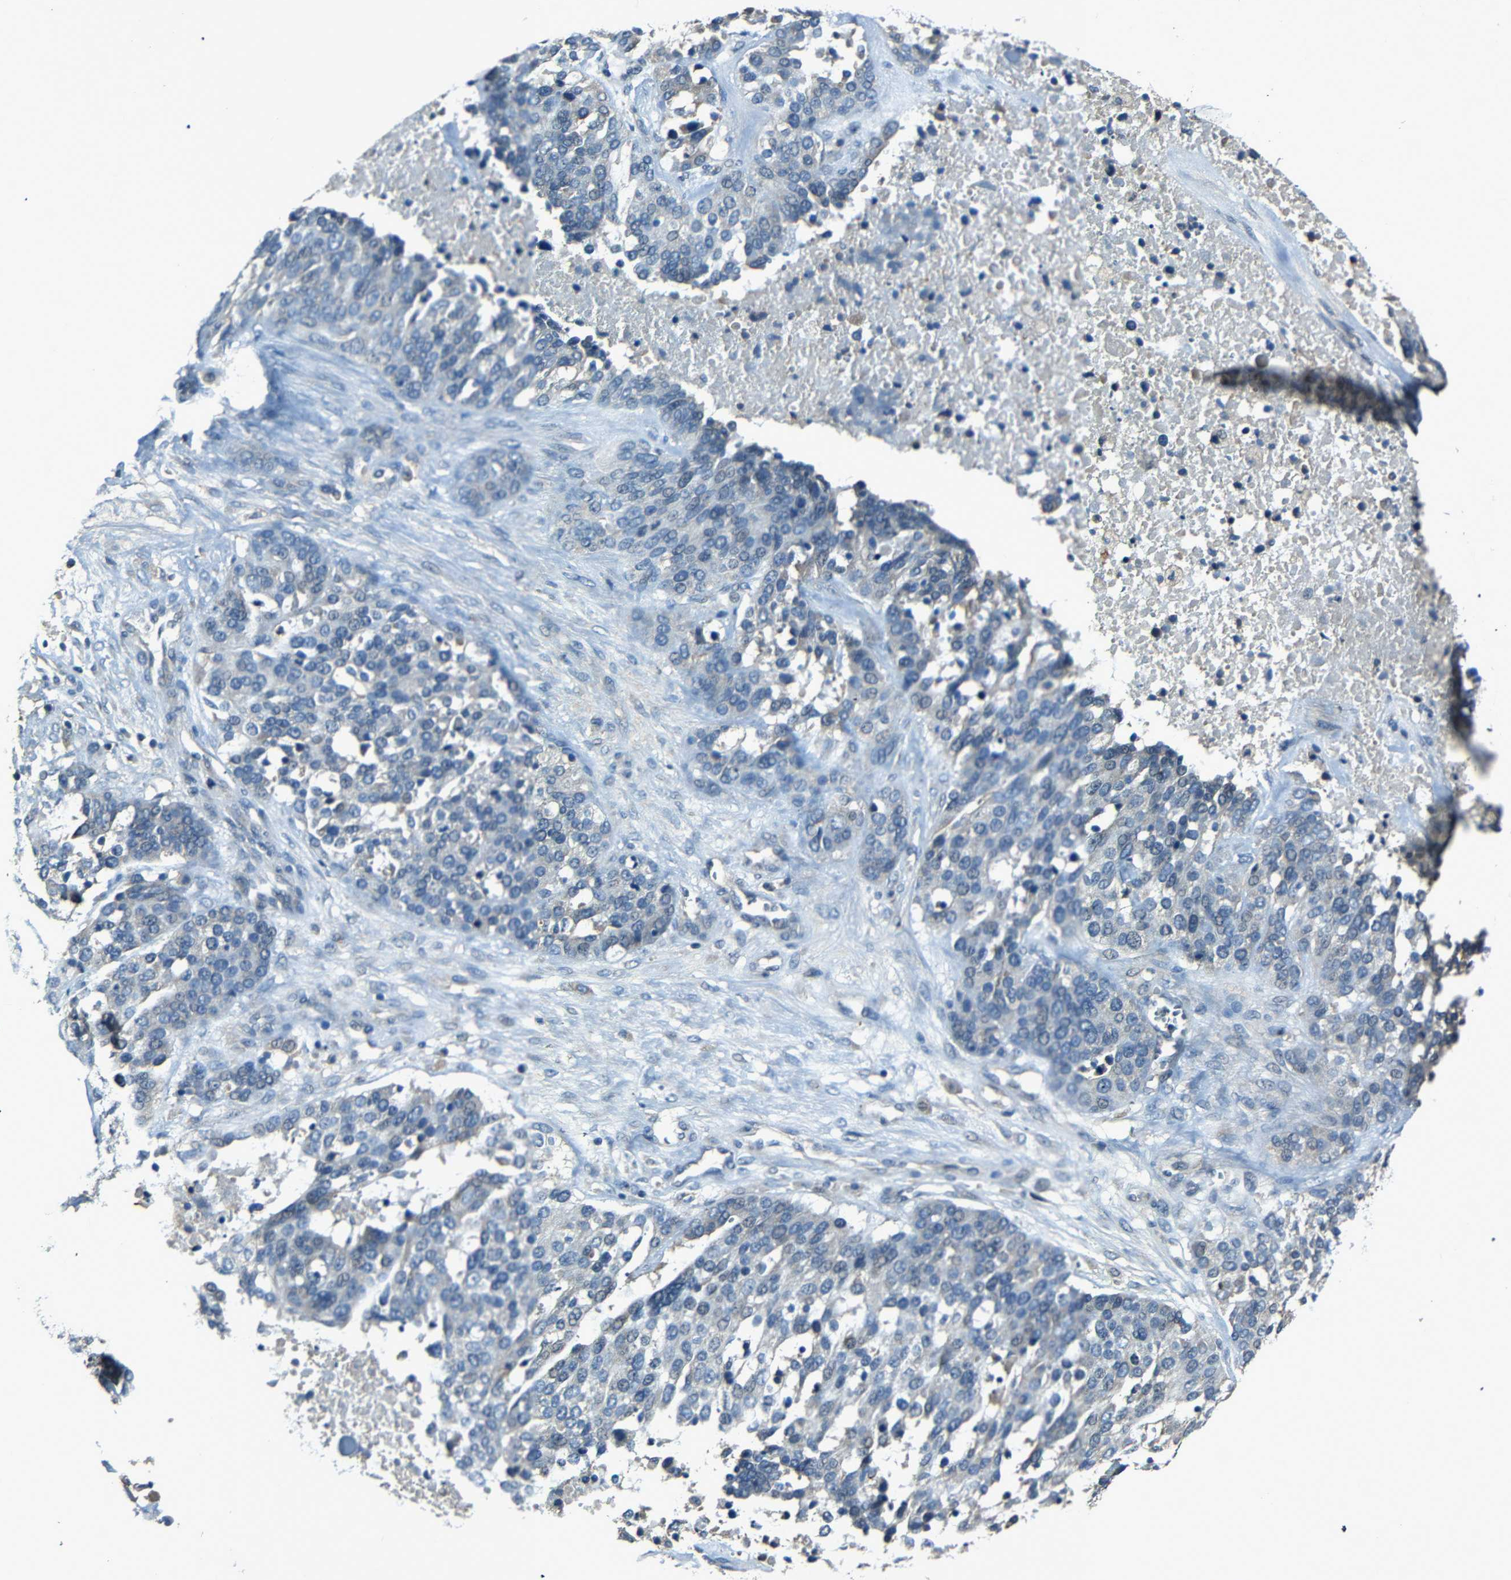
{"staining": {"intensity": "negative", "quantity": "none", "location": "none"}, "tissue": "ovarian cancer", "cell_type": "Tumor cells", "image_type": "cancer", "snomed": [{"axis": "morphology", "description": "Cystadenocarcinoma, serous, NOS"}, {"axis": "topography", "description": "Ovary"}], "caption": "Tumor cells show no significant protein staining in ovarian cancer (serous cystadenocarcinoma).", "gene": "SLA", "patient": {"sex": "female", "age": 44}}